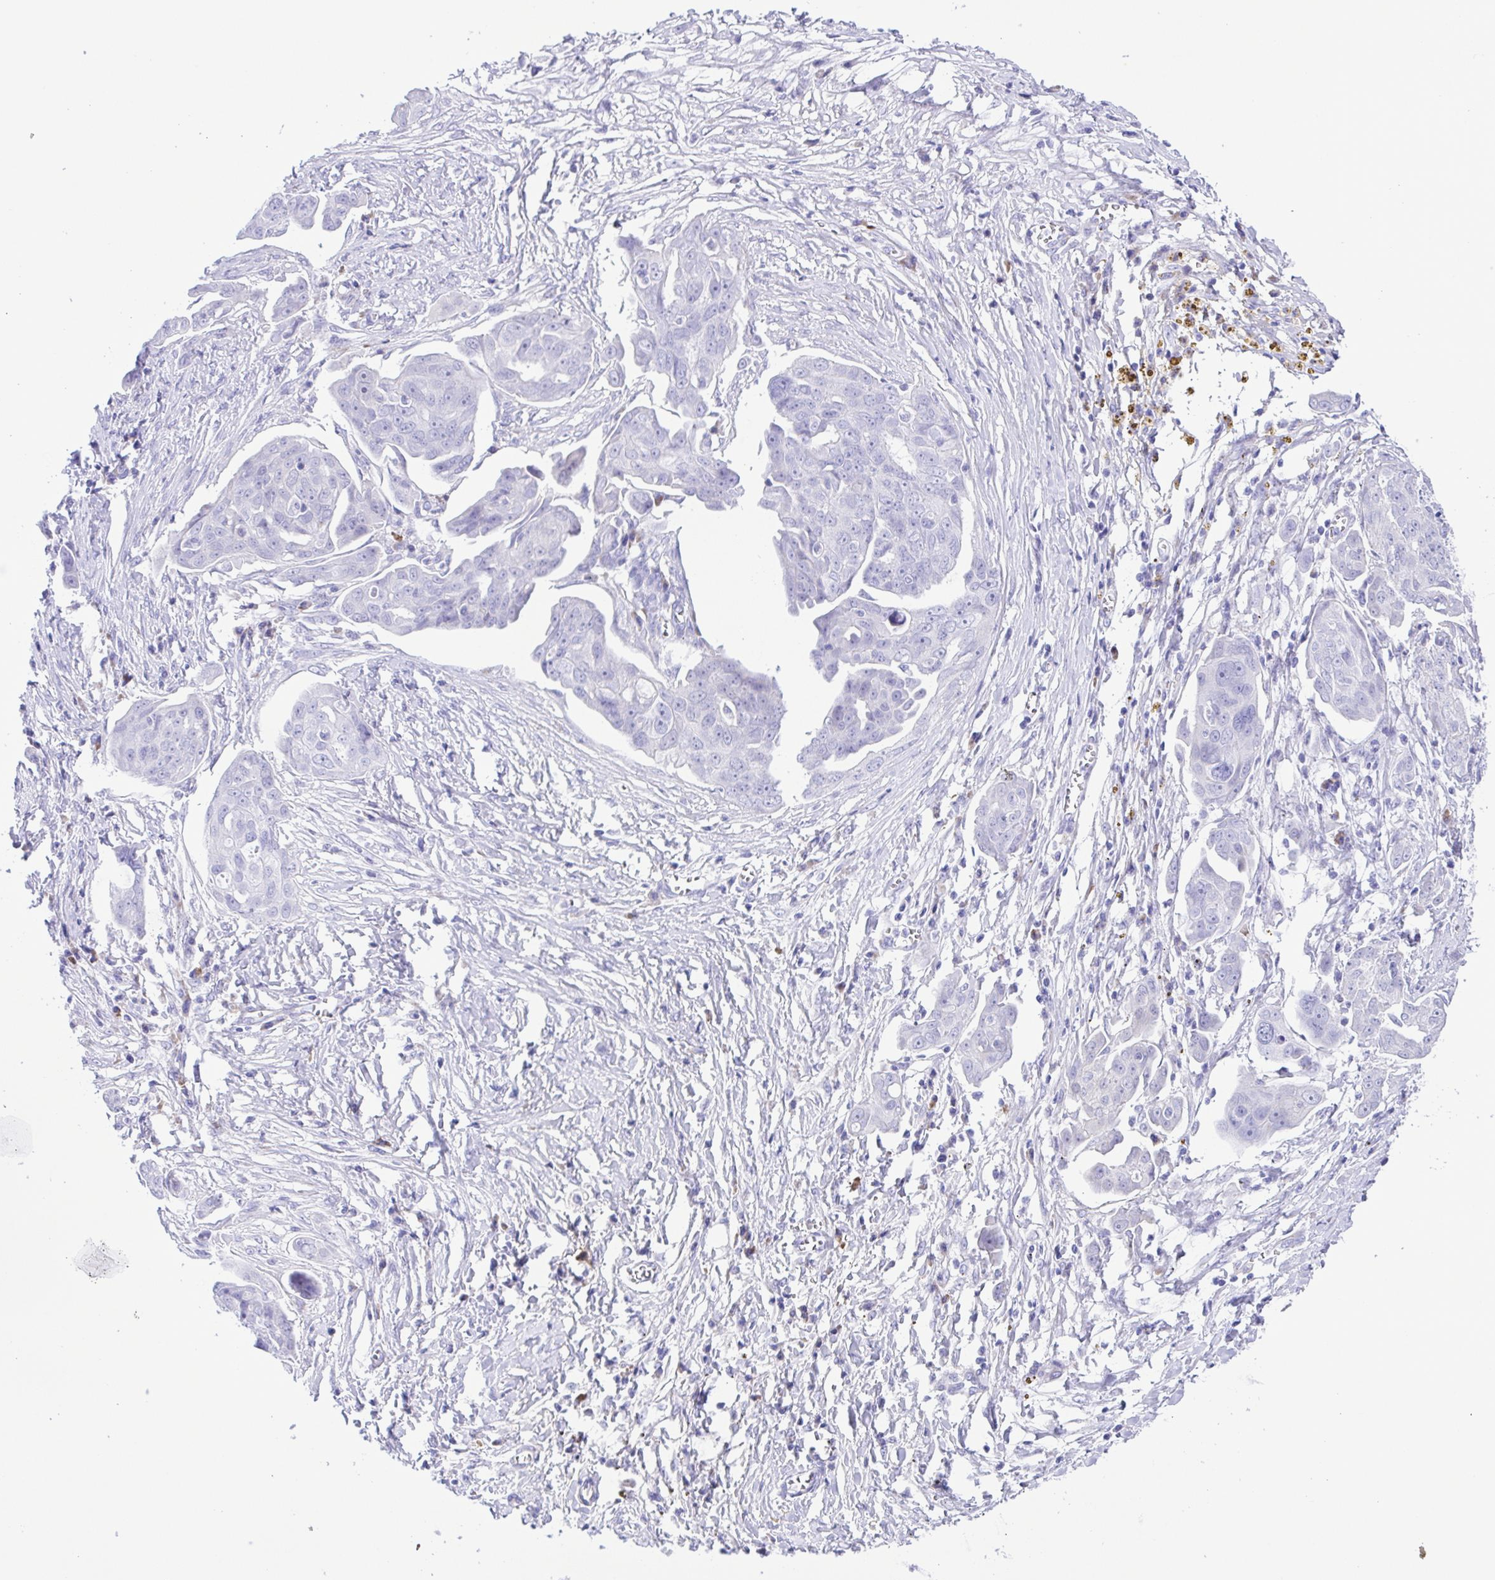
{"staining": {"intensity": "negative", "quantity": "none", "location": "none"}, "tissue": "ovarian cancer", "cell_type": "Tumor cells", "image_type": "cancer", "snomed": [{"axis": "morphology", "description": "Carcinoma, endometroid"}, {"axis": "topography", "description": "Ovary"}], "caption": "DAB (3,3'-diaminobenzidine) immunohistochemical staining of endometroid carcinoma (ovarian) displays no significant staining in tumor cells.", "gene": "GPR17", "patient": {"sex": "female", "age": 70}}